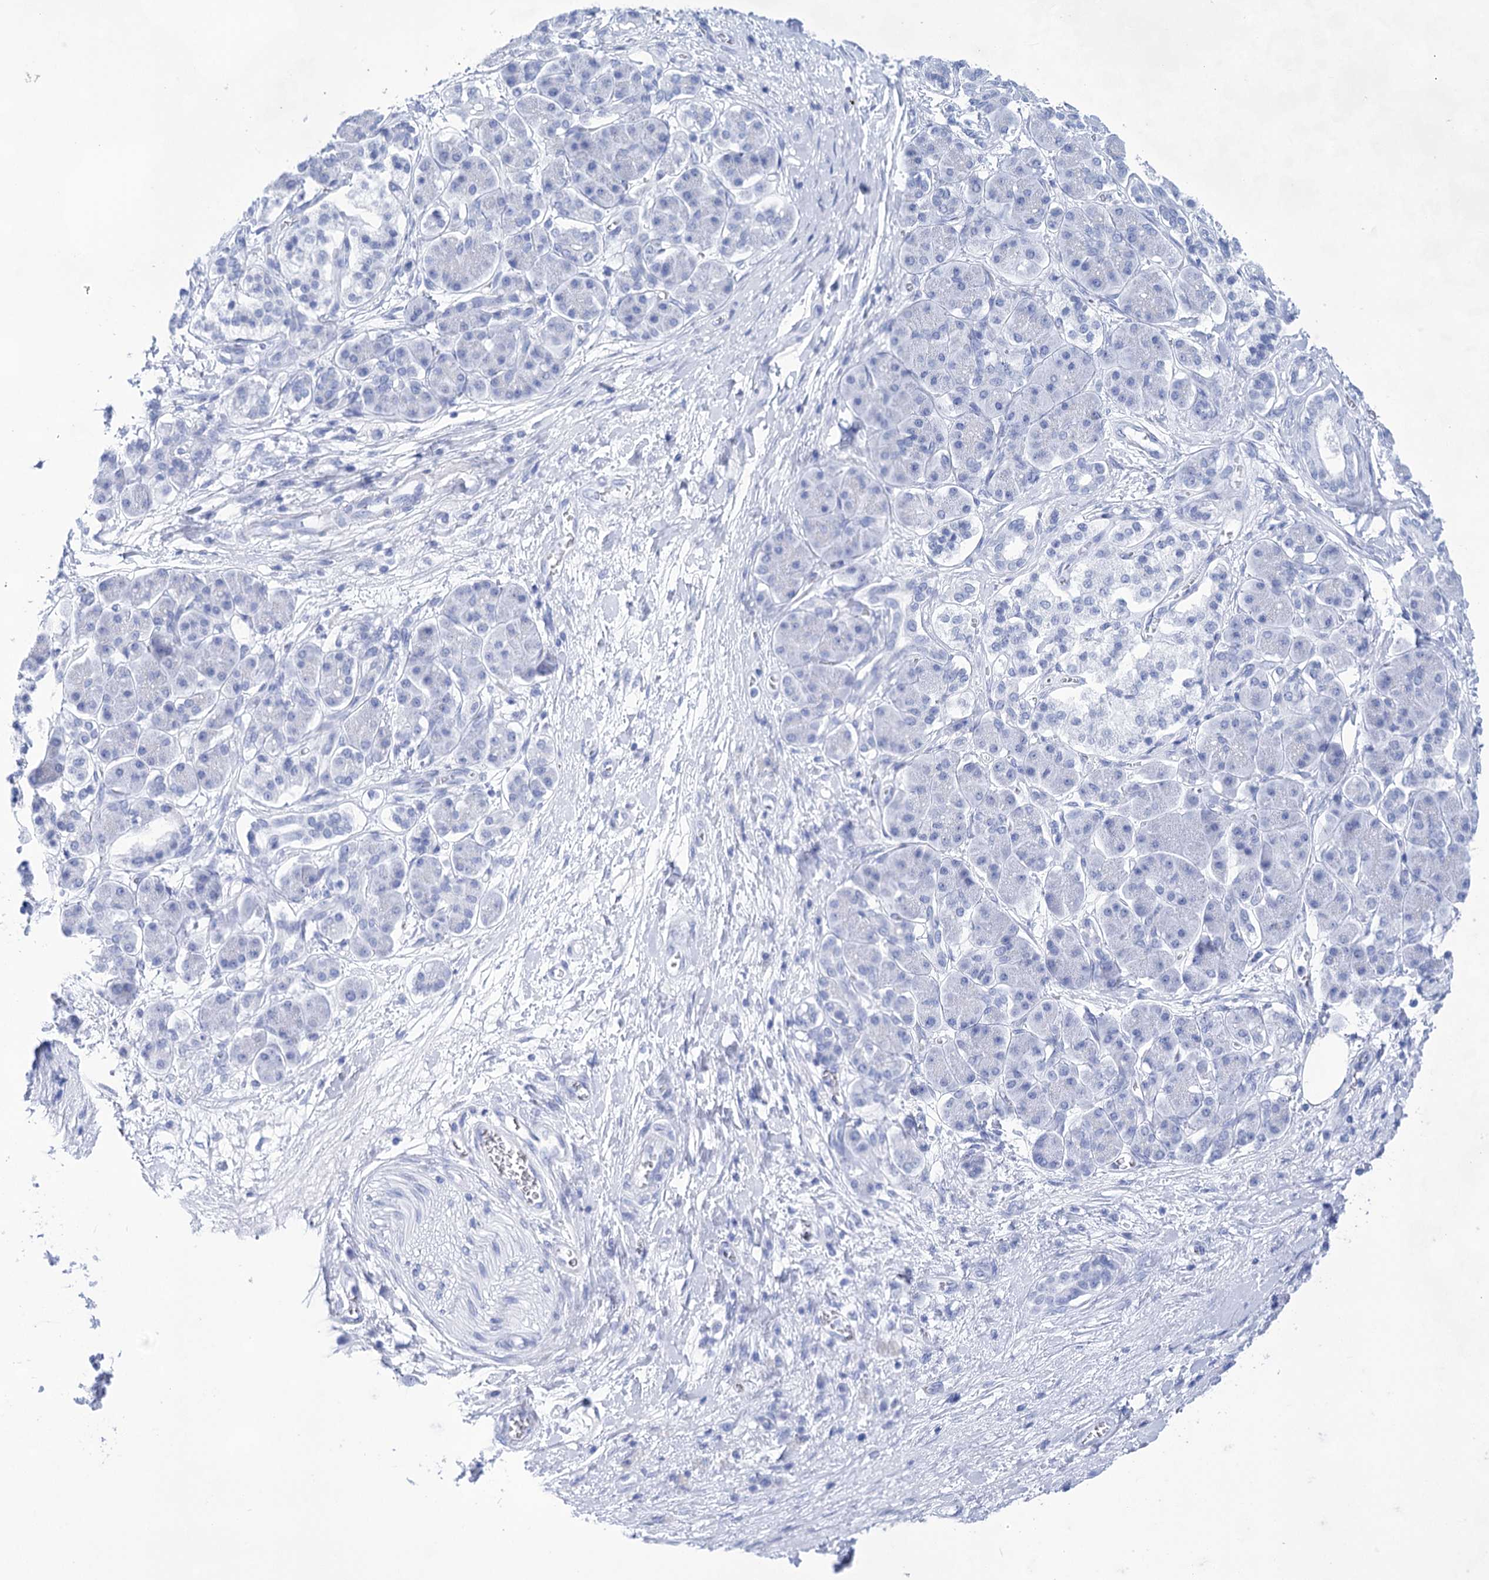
{"staining": {"intensity": "negative", "quantity": "none", "location": "none"}, "tissue": "pancreatic cancer", "cell_type": "Tumor cells", "image_type": "cancer", "snomed": [{"axis": "morphology", "description": "Adenocarcinoma, NOS"}, {"axis": "topography", "description": "Pancreas"}], "caption": "Immunohistochemistry (IHC) histopathology image of pancreatic cancer stained for a protein (brown), which demonstrates no expression in tumor cells.", "gene": "LALBA", "patient": {"sex": "female", "age": 61}}